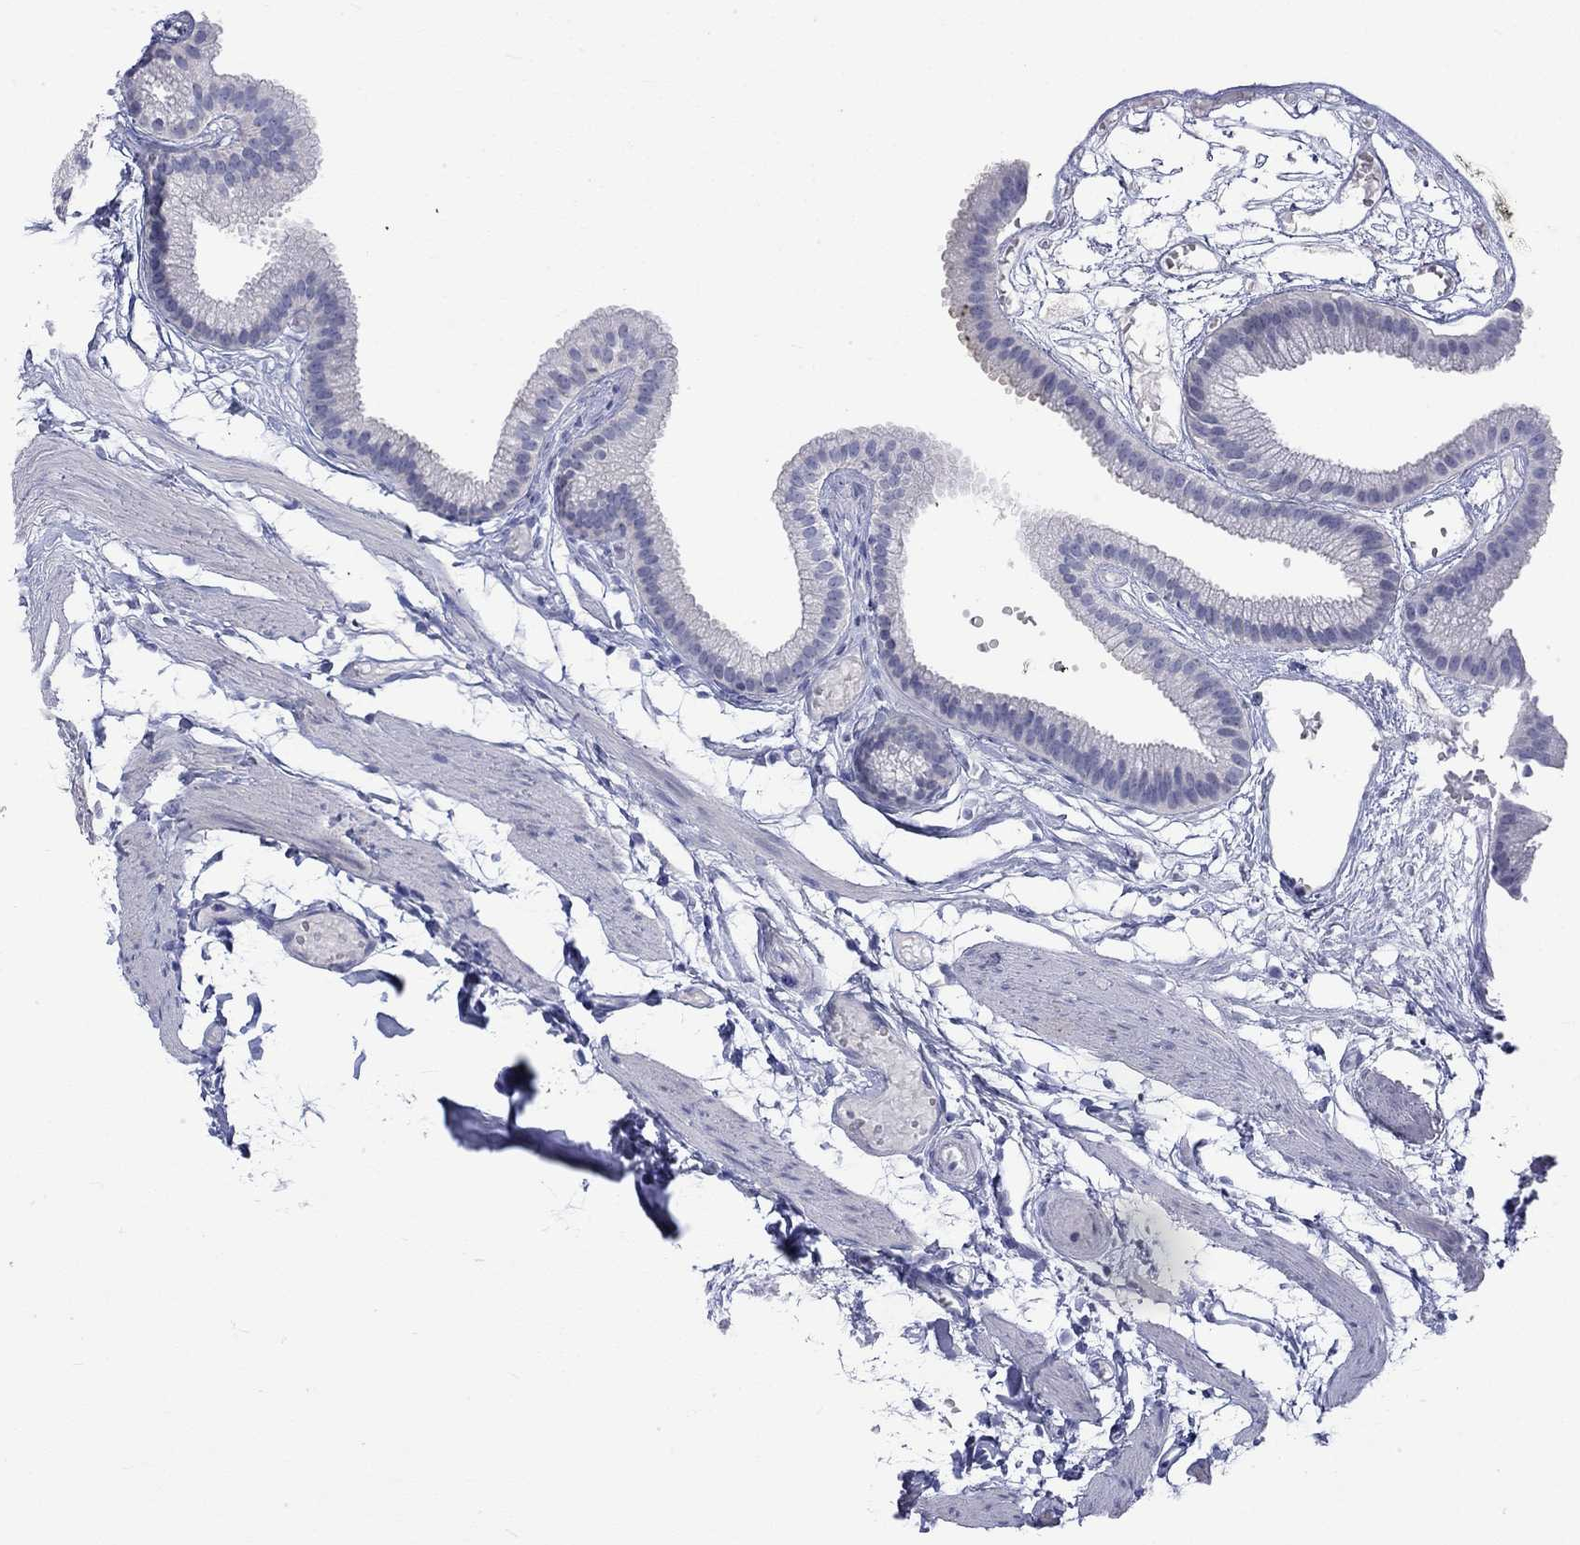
{"staining": {"intensity": "negative", "quantity": "none", "location": "none"}, "tissue": "gallbladder", "cell_type": "Glandular cells", "image_type": "normal", "snomed": [{"axis": "morphology", "description": "Normal tissue, NOS"}, {"axis": "topography", "description": "Gallbladder"}], "caption": "IHC micrograph of normal human gallbladder stained for a protein (brown), which shows no staining in glandular cells. (DAB IHC with hematoxylin counter stain).", "gene": "CERS1", "patient": {"sex": "female", "age": 45}}